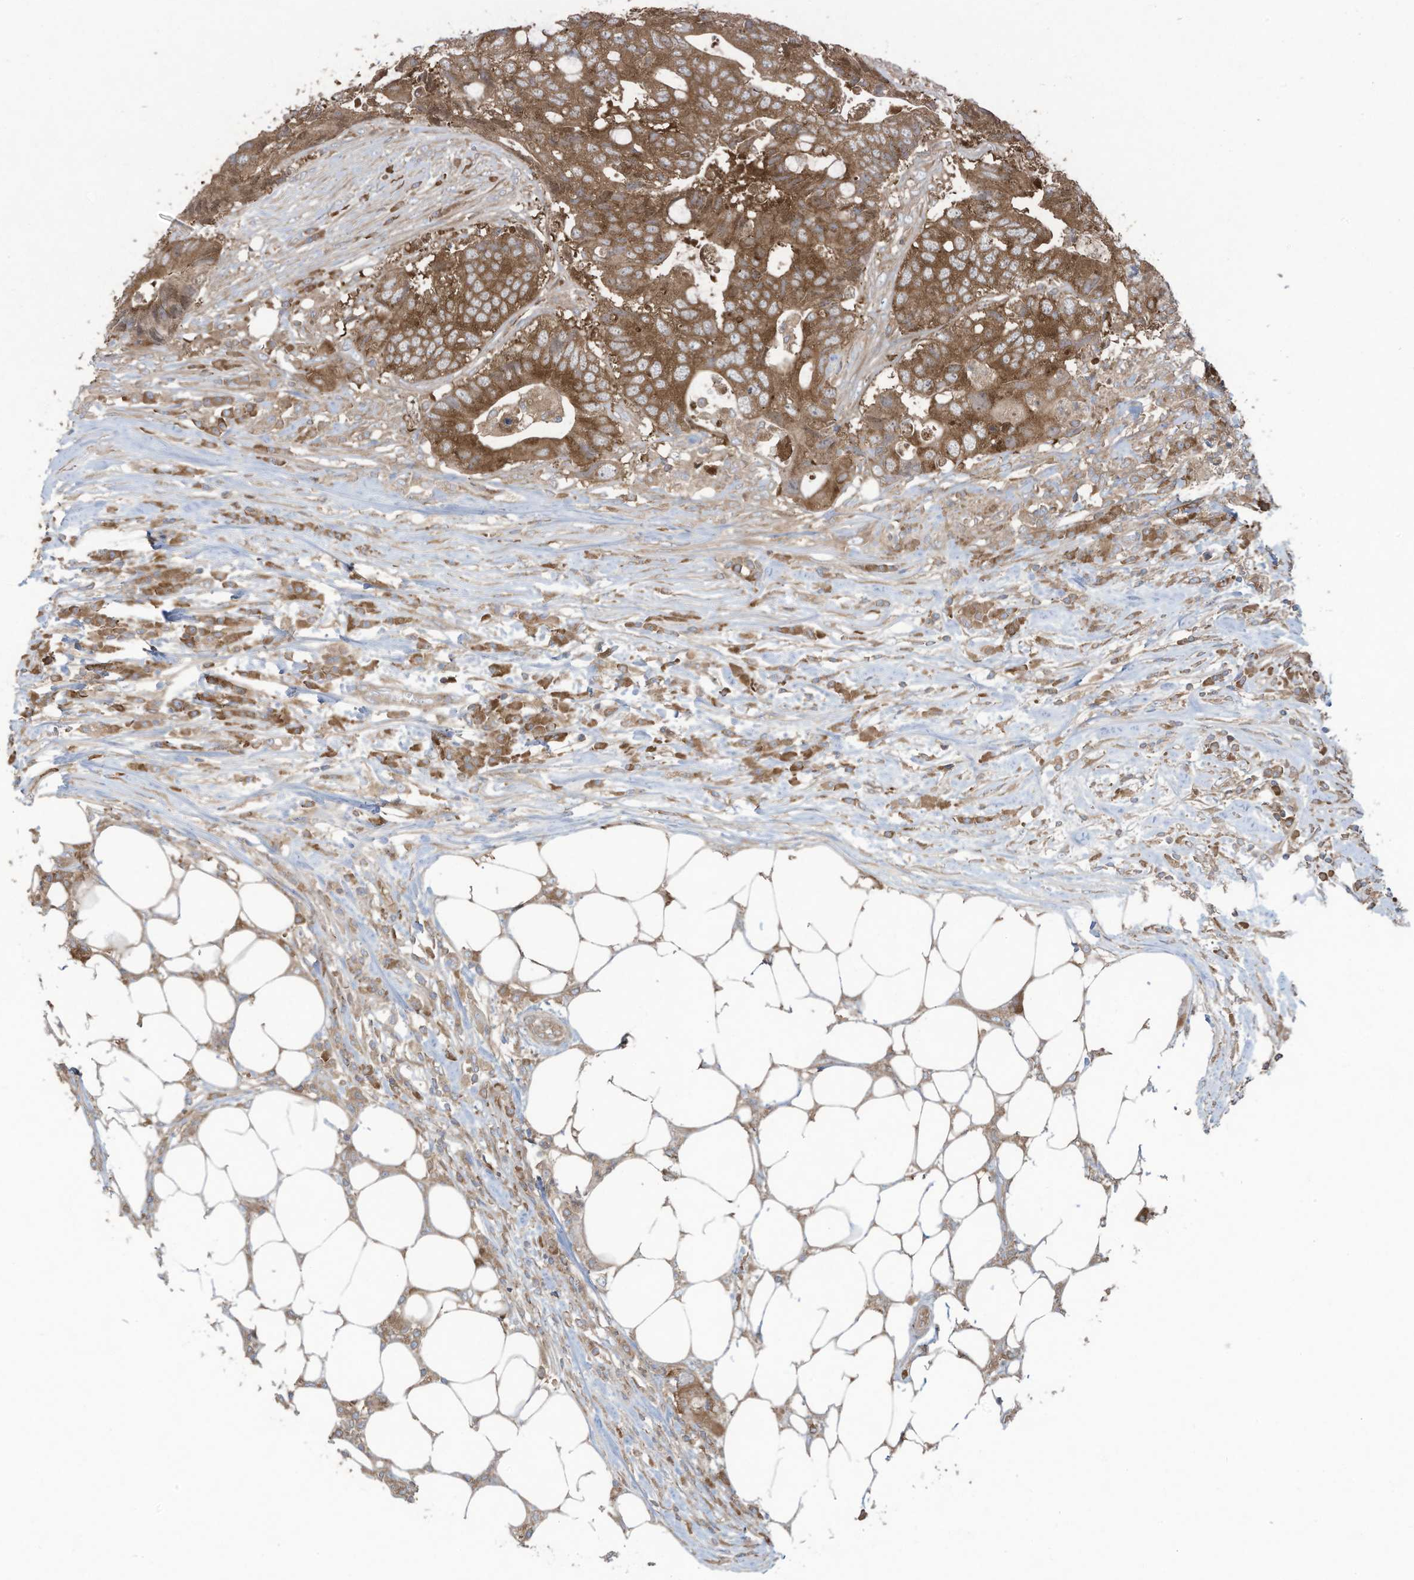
{"staining": {"intensity": "moderate", "quantity": ">75%", "location": "cytoplasmic/membranous"}, "tissue": "colorectal cancer", "cell_type": "Tumor cells", "image_type": "cancer", "snomed": [{"axis": "morphology", "description": "Adenocarcinoma, NOS"}, {"axis": "topography", "description": "Colon"}], "caption": "Tumor cells display medium levels of moderate cytoplasmic/membranous positivity in approximately >75% of cells in adenocarcinoma (colorectal).", "gene": "OLA1", "patient": {"sex": "male", "age": 71}}